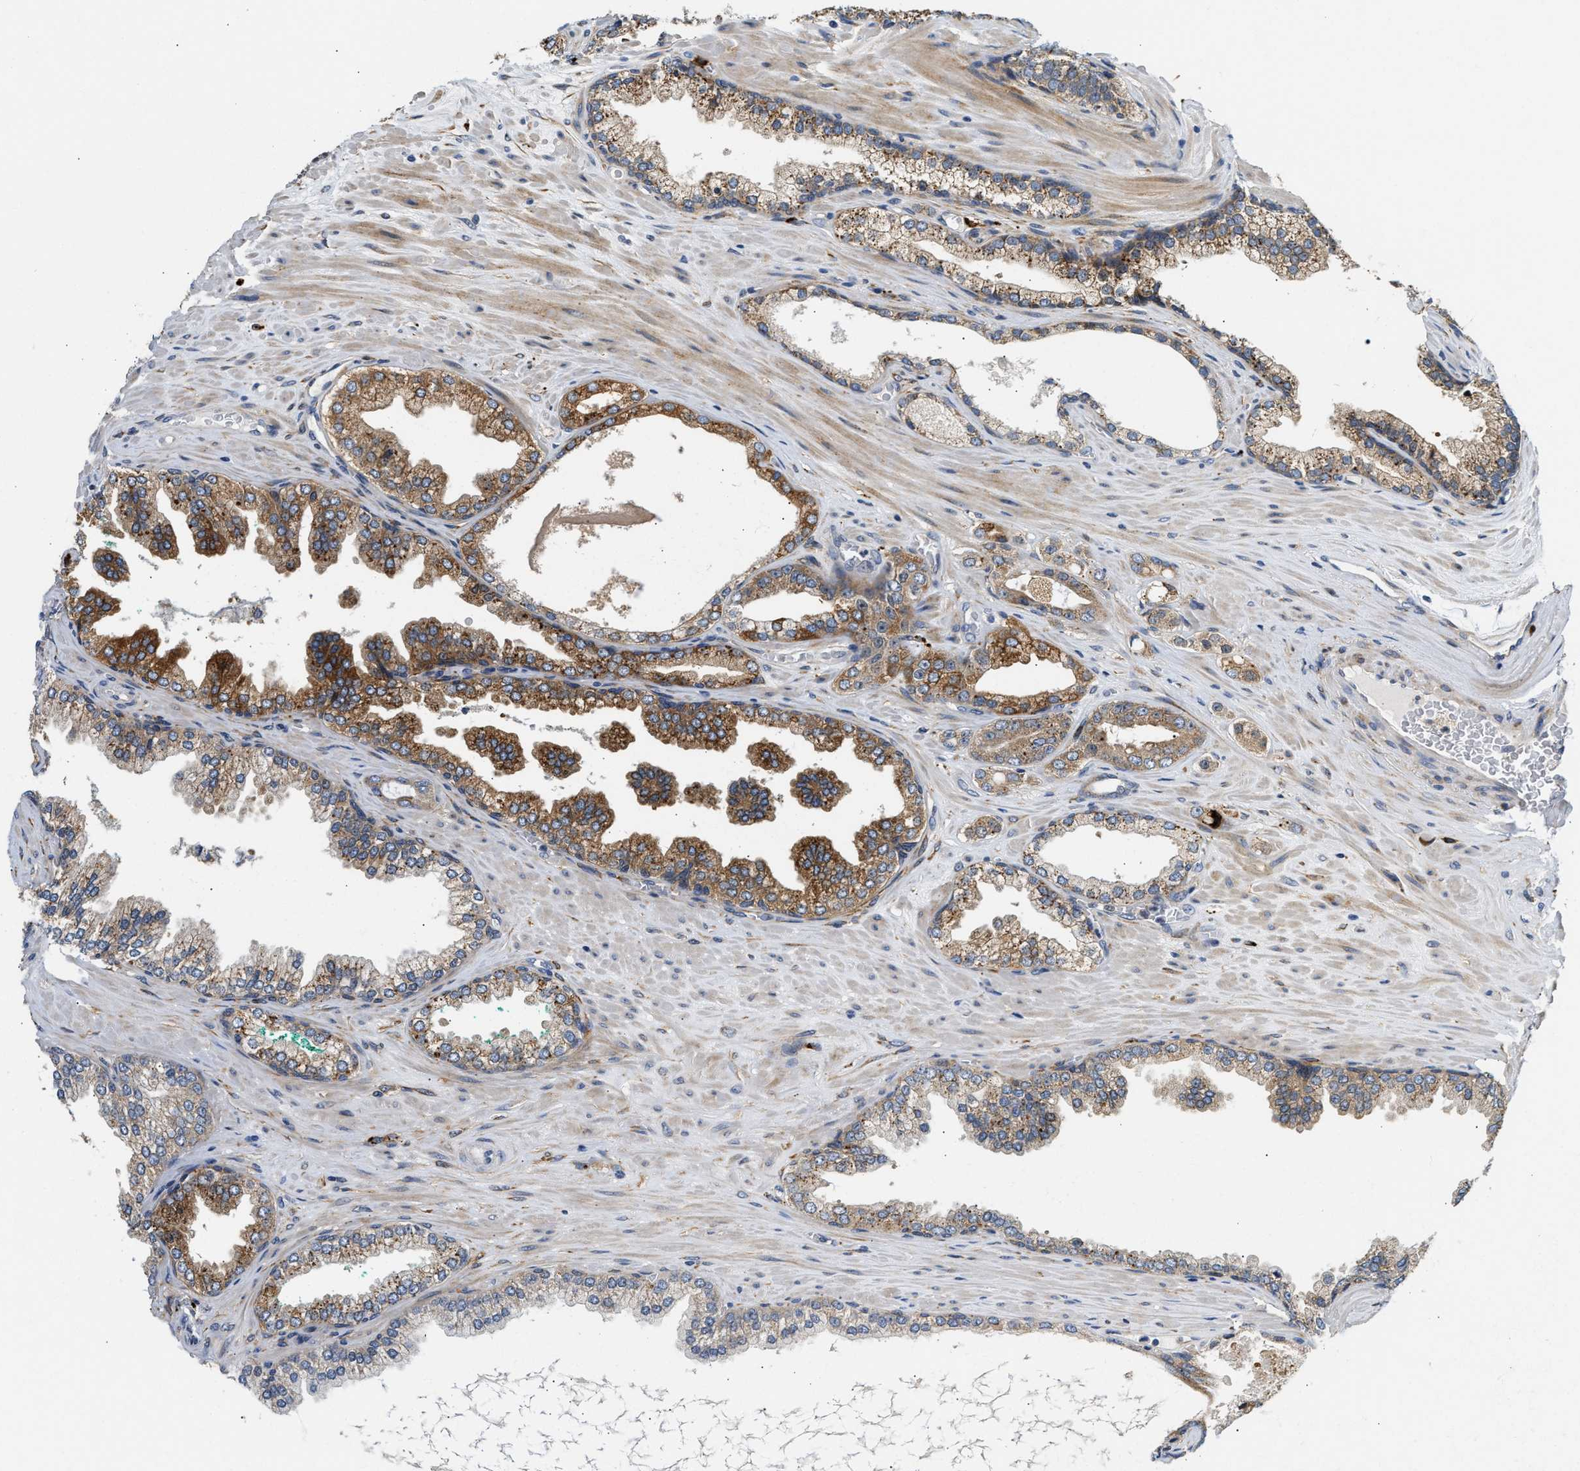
{"staining": {"intensity": "moderate", "quantity": "25%-75%", "location": "cytoplasmic/membranous"}, "tissue": "prostate cancer", "cell_type": "Tumor cells", "image_type": "cancer", "snomed": [{"axis": "morphology", "description": "Adenocarcinoma, High grade"}, {"axis": "topography", "description": "Prostate"}], "caption": "Prostate high-grade adenocarcinoma stained with a protein marker reveals moderate staining in tumor cells.", "gene": "AMZ1", "patient": {"sex": "male", "age": 71}}